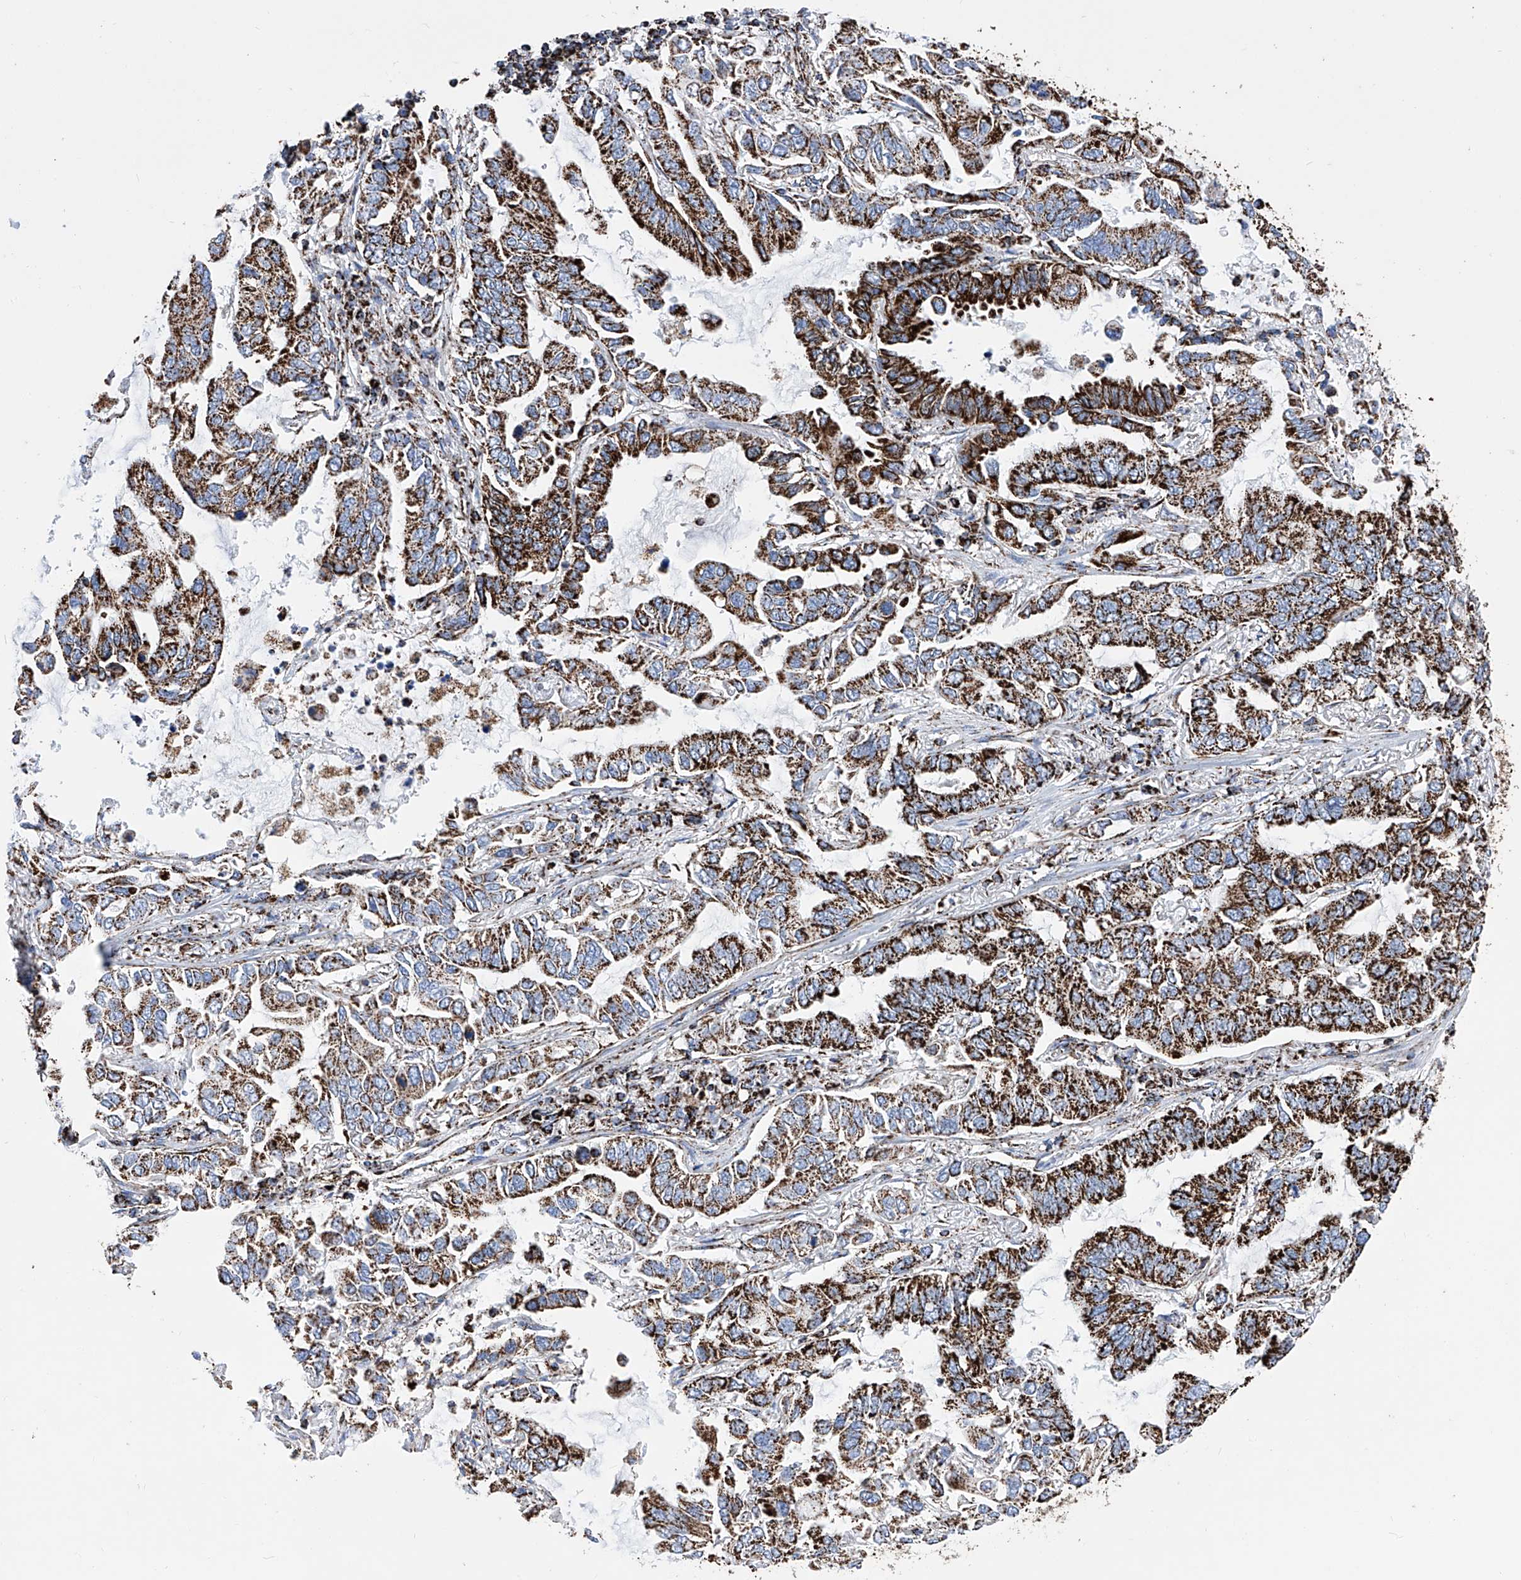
{"staining": {"intensity": "strong", "quantity": ">75%", "location": "cytoplasmic/membranous"}, "tissue": "lung cancer", "cell_type": "Tumor cells", "image_type": "cancer", "snomed": [{"axis": "morphology", "description": "Adenocarcinoma, NOS"}, {"axis": "topography", "description": "Lung"}], "caption": "Adenocarcinoma (lung) stained with immunohistochemistry (IHC) demonstrates strong cytoplasmic/membranous expression in about >75% of tumor cells.", "gene": "ATP5PF", "patient": {"sex": "male", "age": 64}}